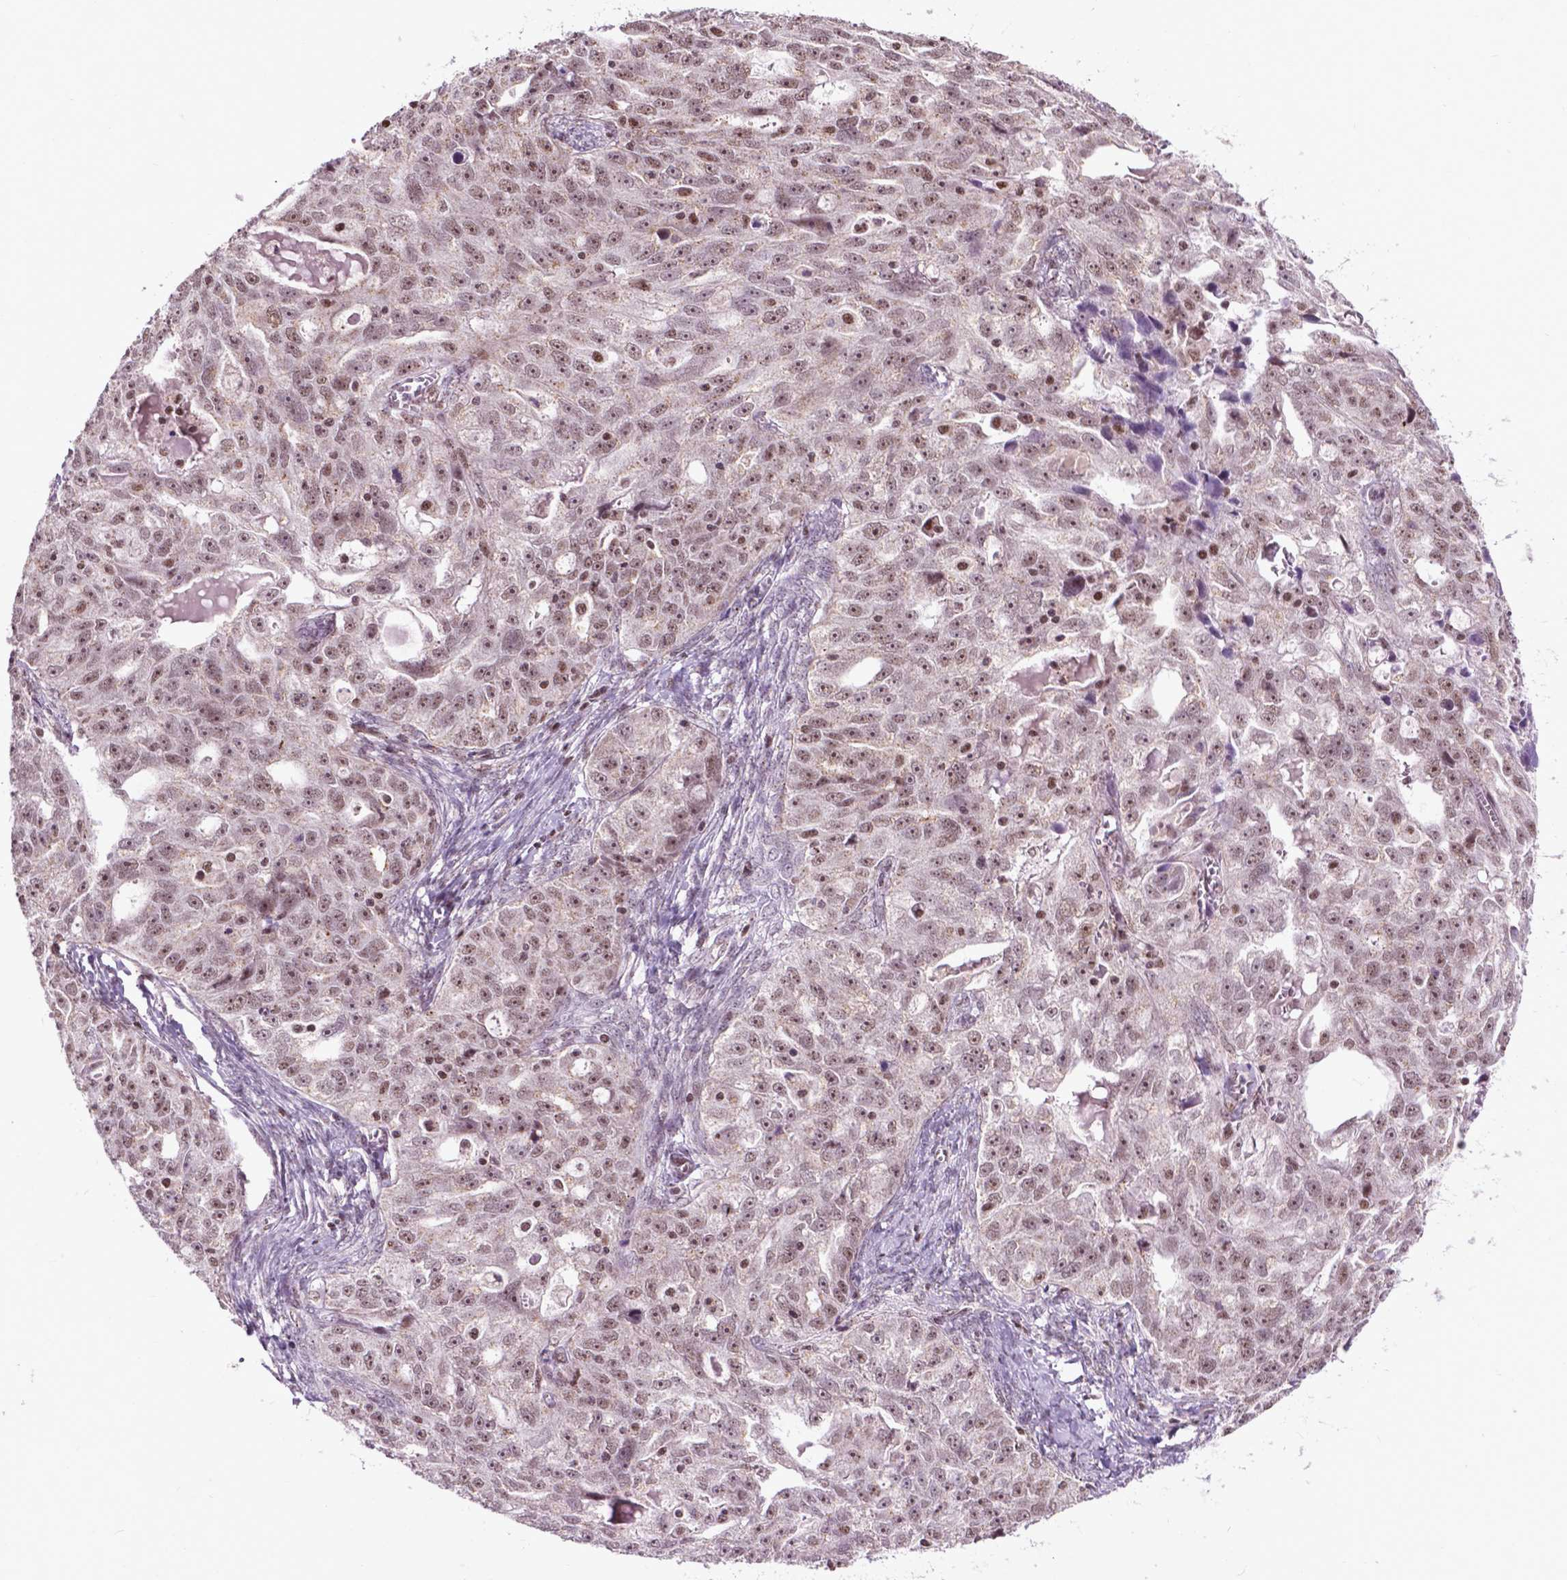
{"staining": {"intensity": "weak", "quantity": ">75%", "location": "nuclear"}, "tissue": "ovarian cancer", "cell_type": "Tumor cells", "image_type": "cancer", "snomed": [{"axis": "morphology", "description": "Cystadenocarcinoma, serous, NOS"}, {"axis": "topography", "description": "Ovary"}], "caption": "Immunohistochemical staining of serous cystadenocarcinoma (ovarian) demonstrates weak nuclear protein staining in approximately >75% of tumor cells. (DAB IHC, brown staining for protein, blue staining for nuclei).", "gene": "EAF1", "patient": {"sex": "female", "age": 51}}